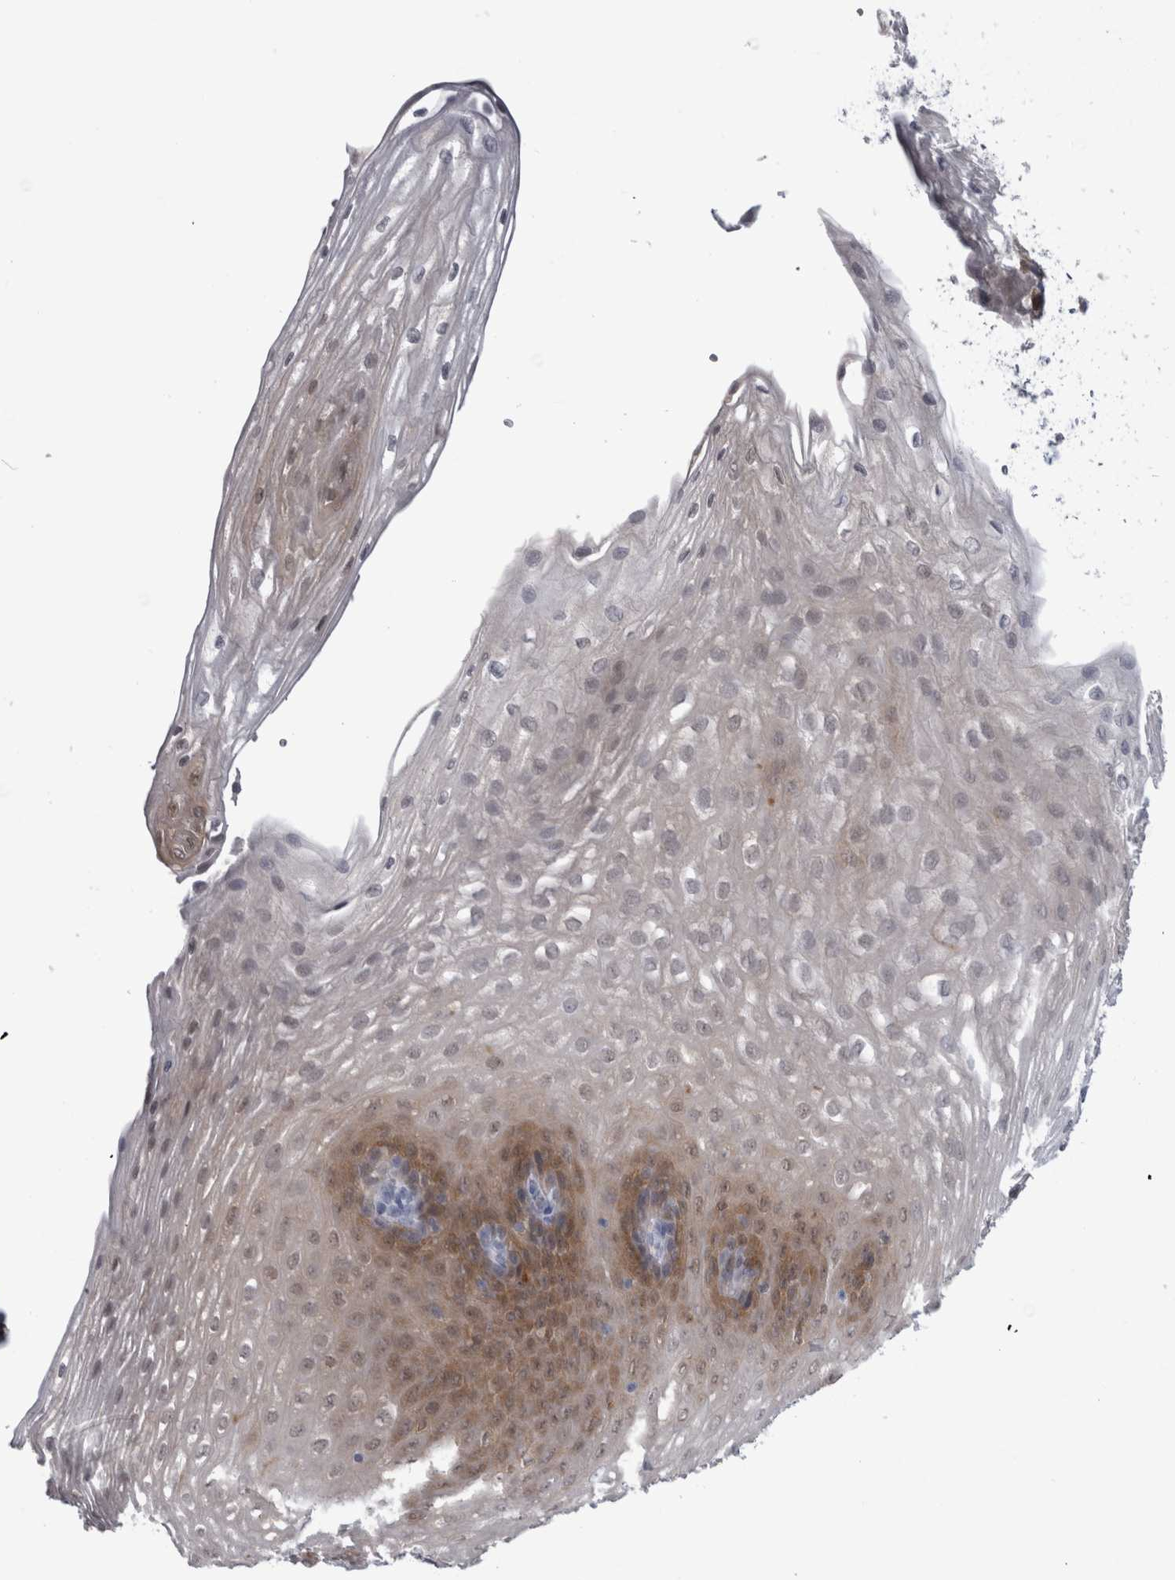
{"staining": {"intensity": "moderate", "quantity": "25%-75%", "location": "cytoplasmic/membranous"}, "tissue": "esophagus", "cell_type": "Squamous epithelial cells", "image_type": "normal", "snomed": [{"axis": "morphology", "description": "Normal tissue, NOS"}, {"axis": "topography", "description": "Esophagus"}], "caption": "Squamous epithelial cells demonstrate medium levels of moderate cytoplasmic/membranous expression in about 25%-75% of cells in unremarkable human esophagus.", "gene": "ACOT7", "patient": {"sex": "female", "age": 66}}